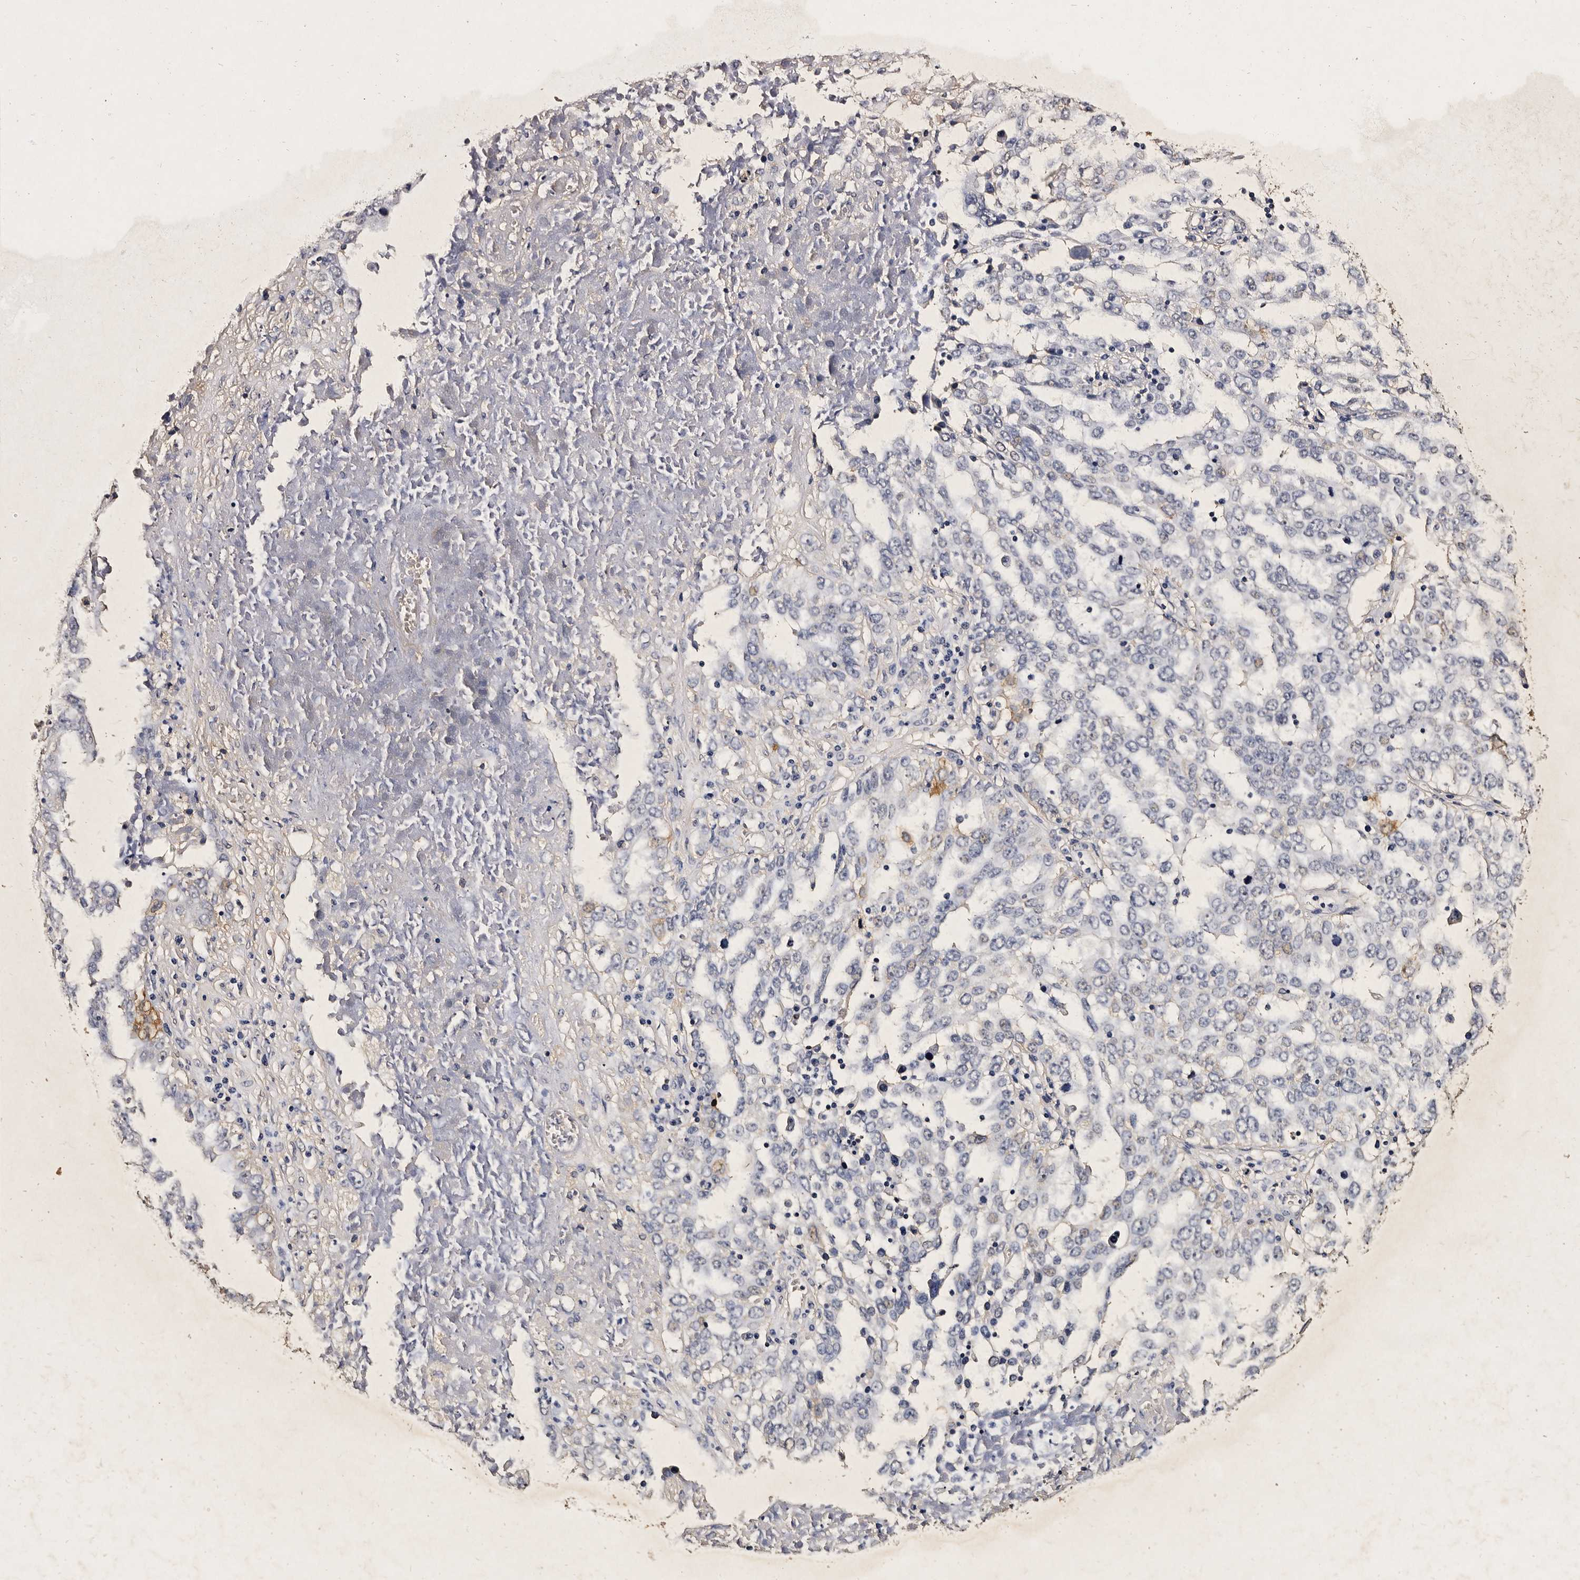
{"staining": {"intensity": "weak", "quantity": "<25%", "location": "cytoplasmic/membranous"}, "tissue": "ovarian cancer", "cell_type": "Tumor cells", "image_type": "cancer", "snomed": [{"axis": "morphology", "description": "Carcinoma, endometroid"}, {"axis": "topography", "description": "Ovary"}], "caption": "An immunohistochemistry (IHC) image of ovarian endometroid carcinoma is shown. There is no staining in tumor cells of ovarian endometroid carcinoma.", "gene": "PARS2", "patient": {"sex": "female", "age": 62}}